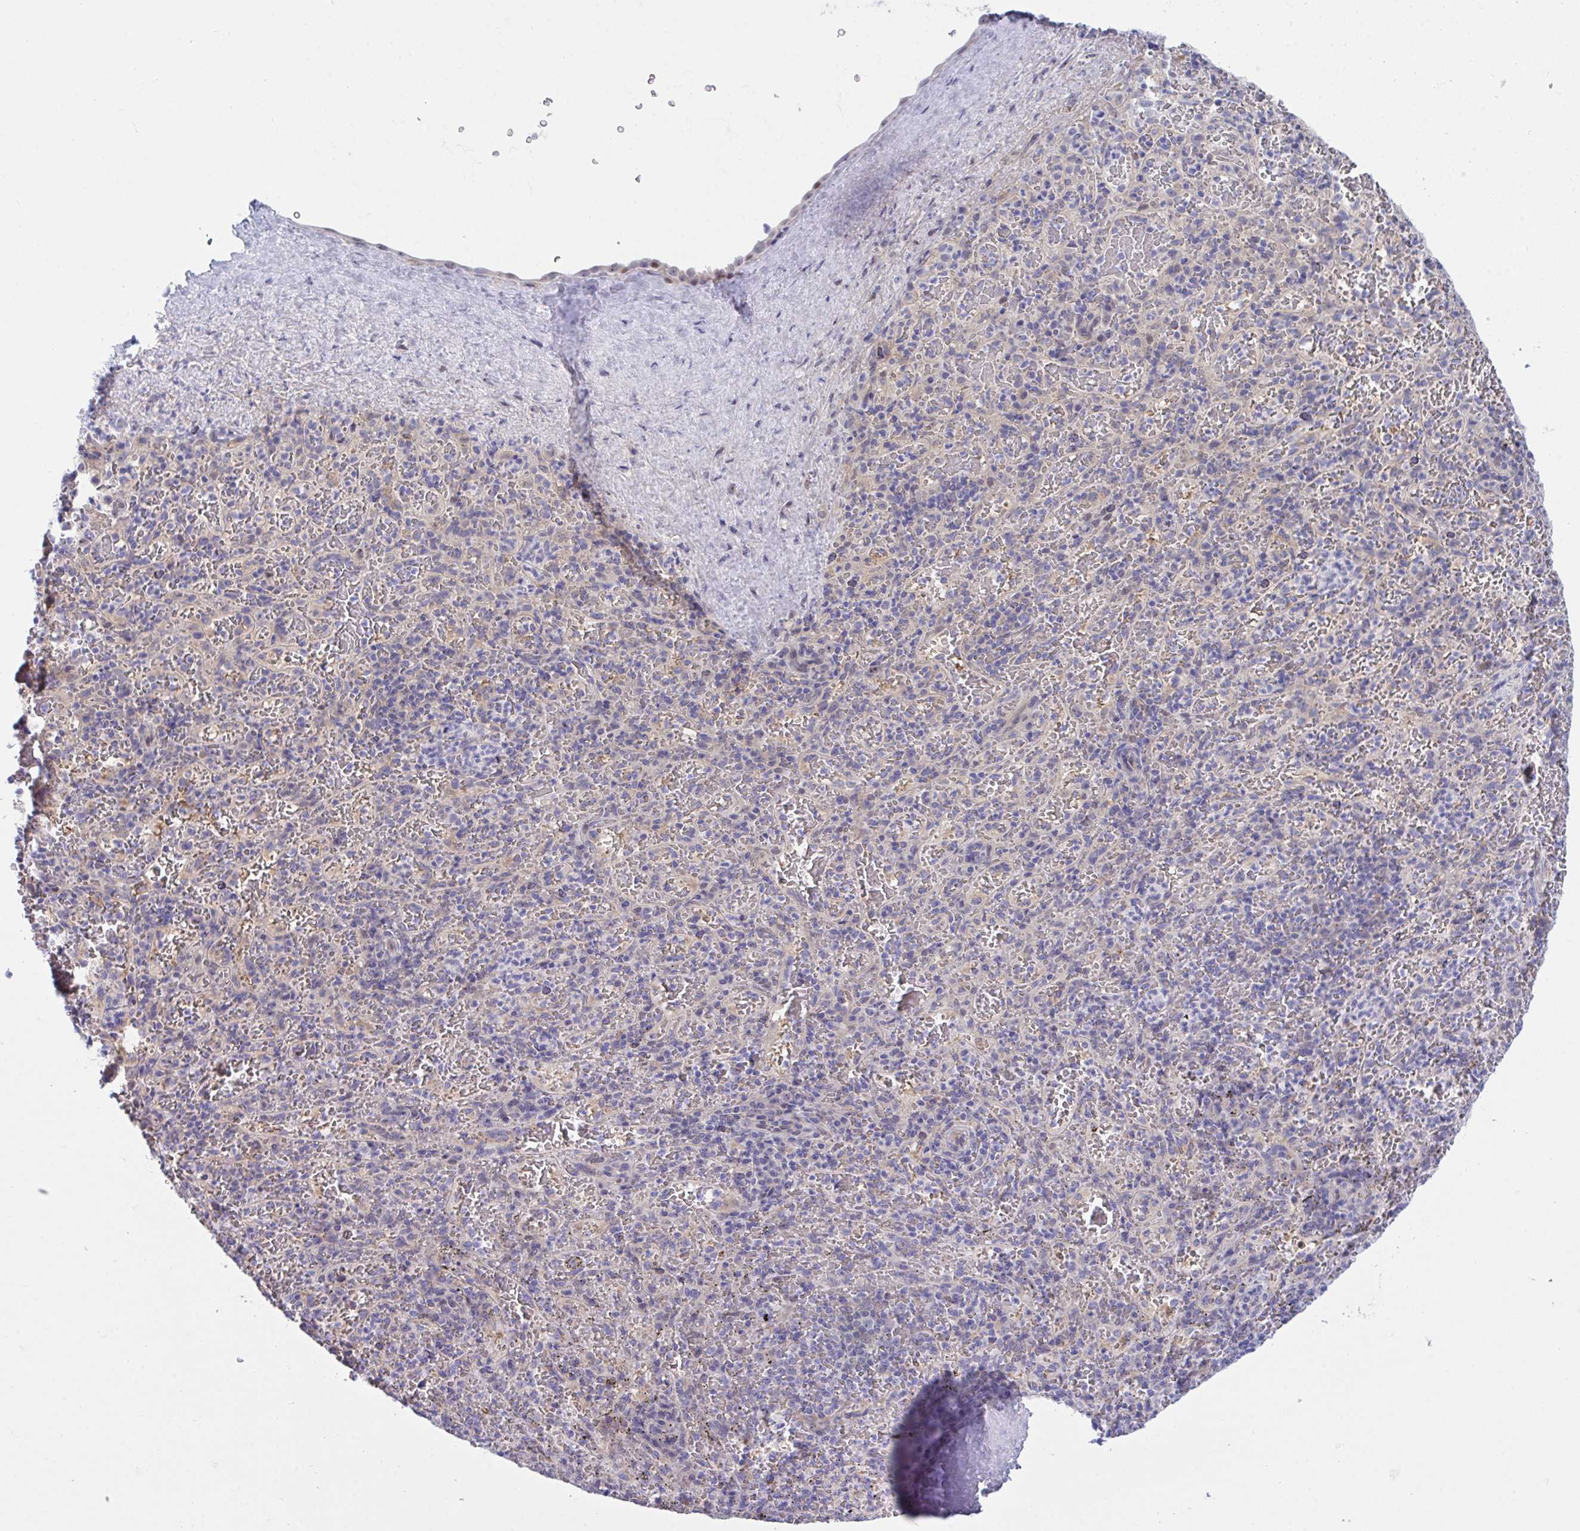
{"staining": {"intensity": "negative", "quantity": "none", "location": "none"}, "tissue": "spleen", "cell_type": "Cells in red pulp", "image_type": "normal", "snomed": [{"axis": "morphology", "description": "Normal tissue, NOS"}, {"axis": "topography", "description": "Spleen"}], "caption": "This is an immunohistochemistry (IHC) histopathology image of normal spleen. There is no expression in cells in red pulp.", "gene": "CENPQ", "patient": {"sex": "male", "age": 57}}